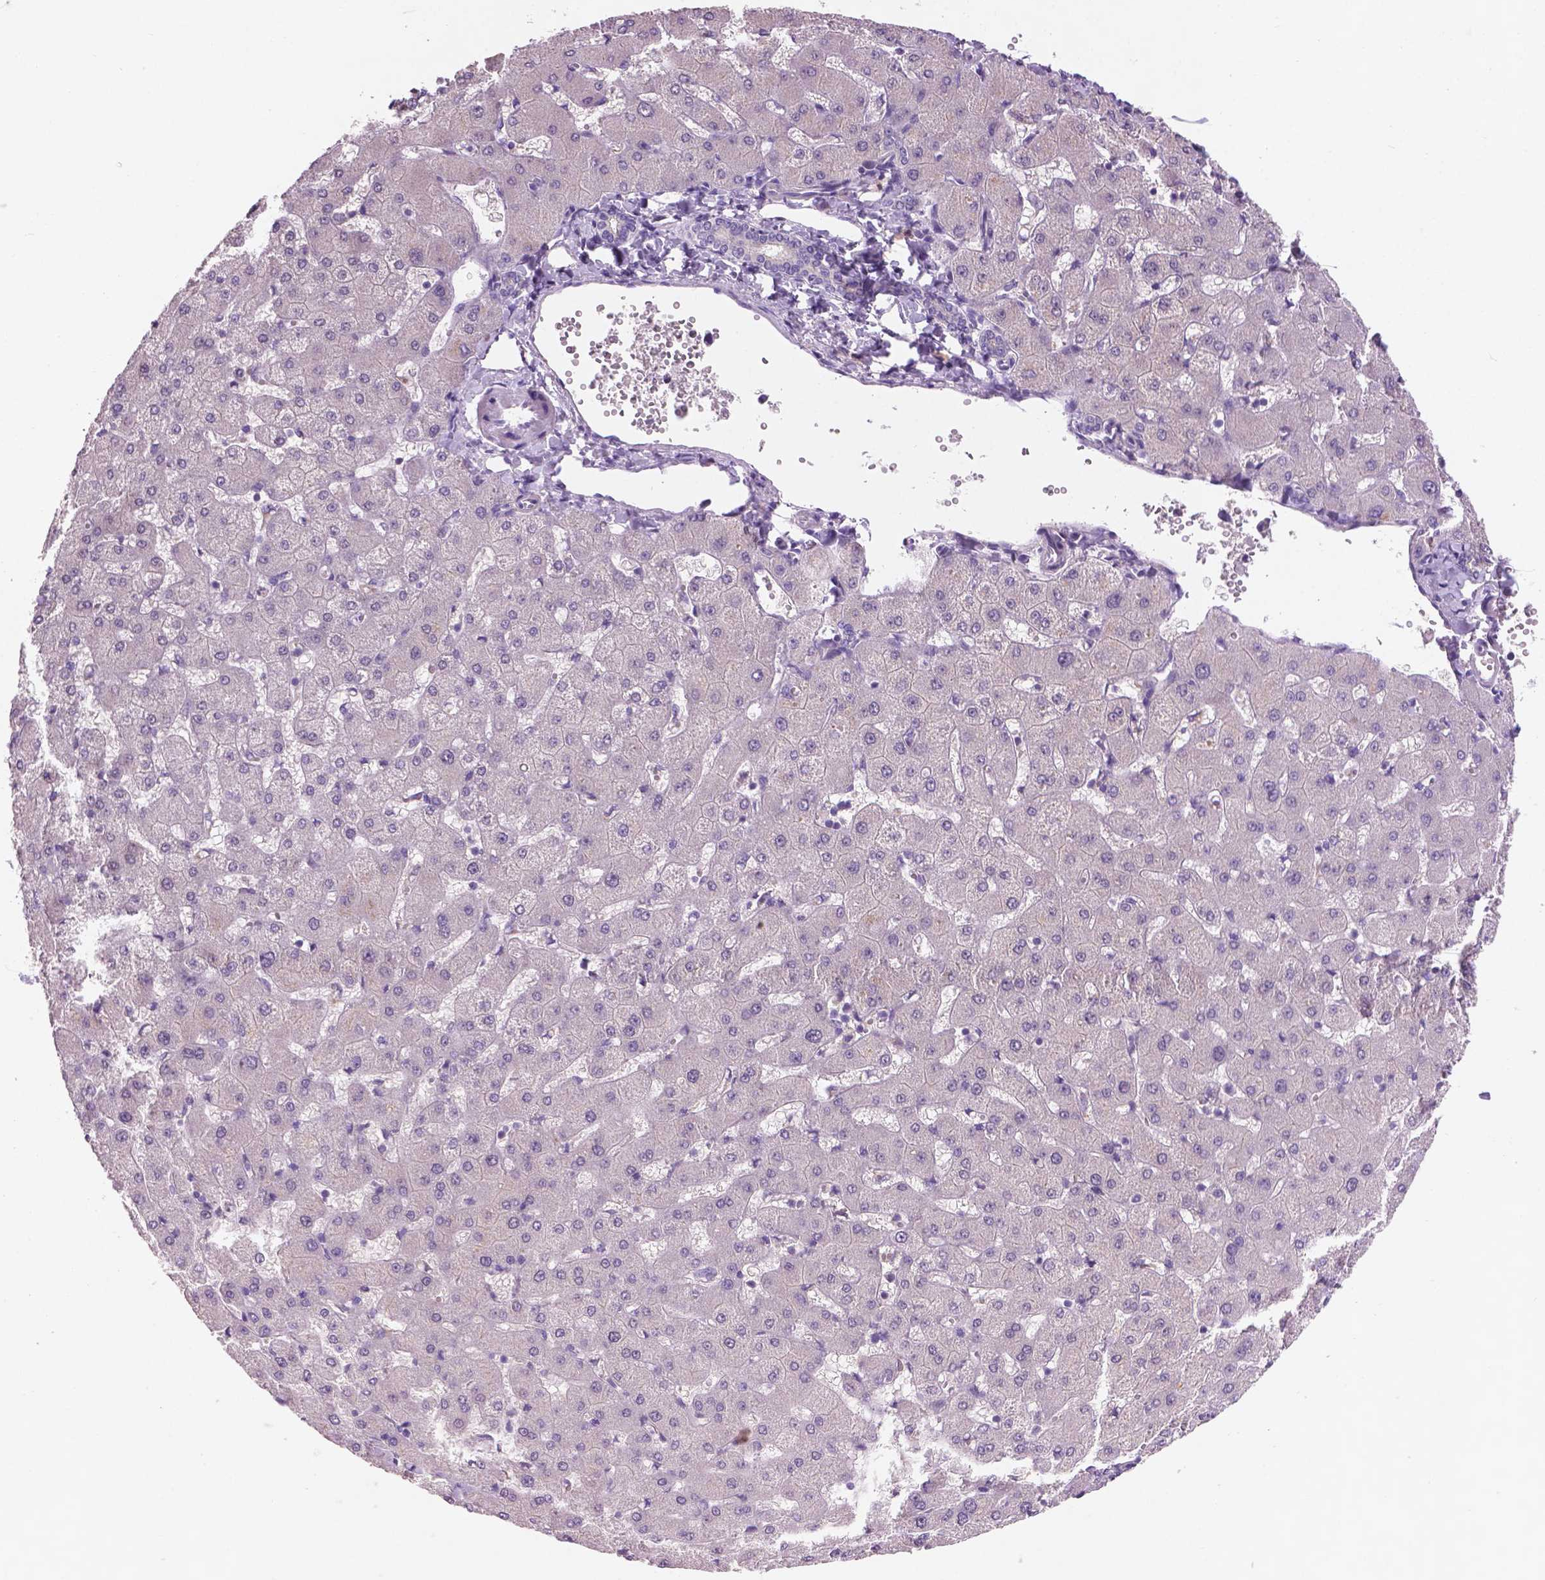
{"staining": {"intensity": "negative", "quantity": "none", "location": "none"}, "tissue": "liver", "cell_type": "Cholangiocytes", "image_type": "normal", "snomed": [{"axis": "morphology", "description": "Normal tissue, NOS"}, {"axis": "topography", "description": "Liver"}], "caption": "Liver was stained to show a protein in brown. There is no significant staining in cholangiocytes. (Stains: DAB (3,3'-diaminobenzidine) IHC with hematoxylin counter stain, Microscopy: brightfield microscopy at high magnification).", "gene": "GXYLT2", "patient": {"sex": "female", "age": 63}}